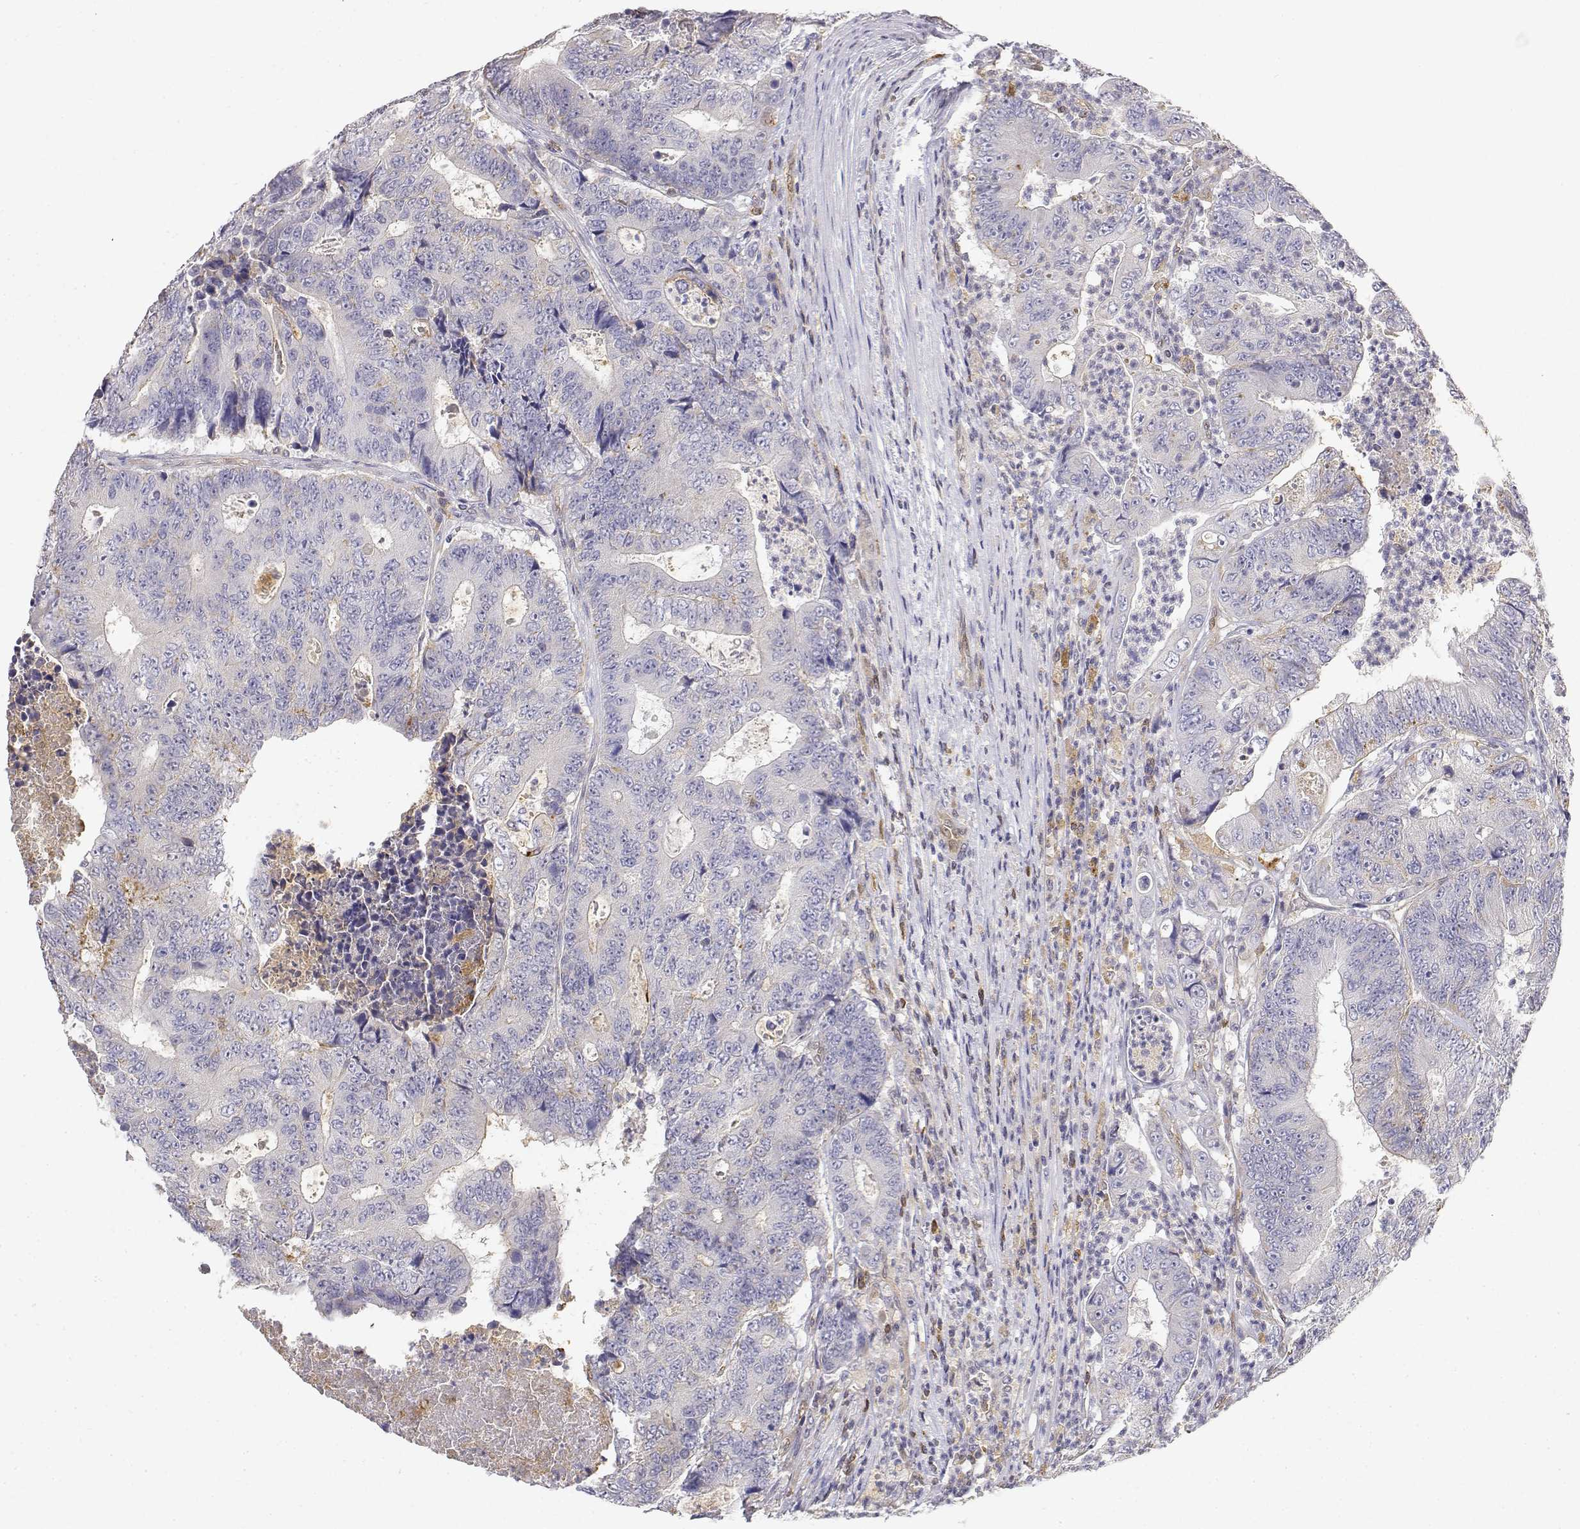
{"staining": {"intensity": "weak", "quantity": "25%-75%", "location": "cytoplasmic/membranous"}, "tissue": "colorectal cancer", "cell_type": "Tumor cells", "image_type": "cancer", "snomed": [{"axis": "morphology", "description": "Adenocarcinoma, NOS"}, {"axis": "topography", "description": "Colon"}], "caption": "The immunohistochemical stain labels weak cytoplasmic/membranous staining in tumor cells of colorectal cancer tissue. (IHC, brightfield microscopy, high magnification).", "gene": "ADA", "patient": {"sex": "female", "age": 48}}